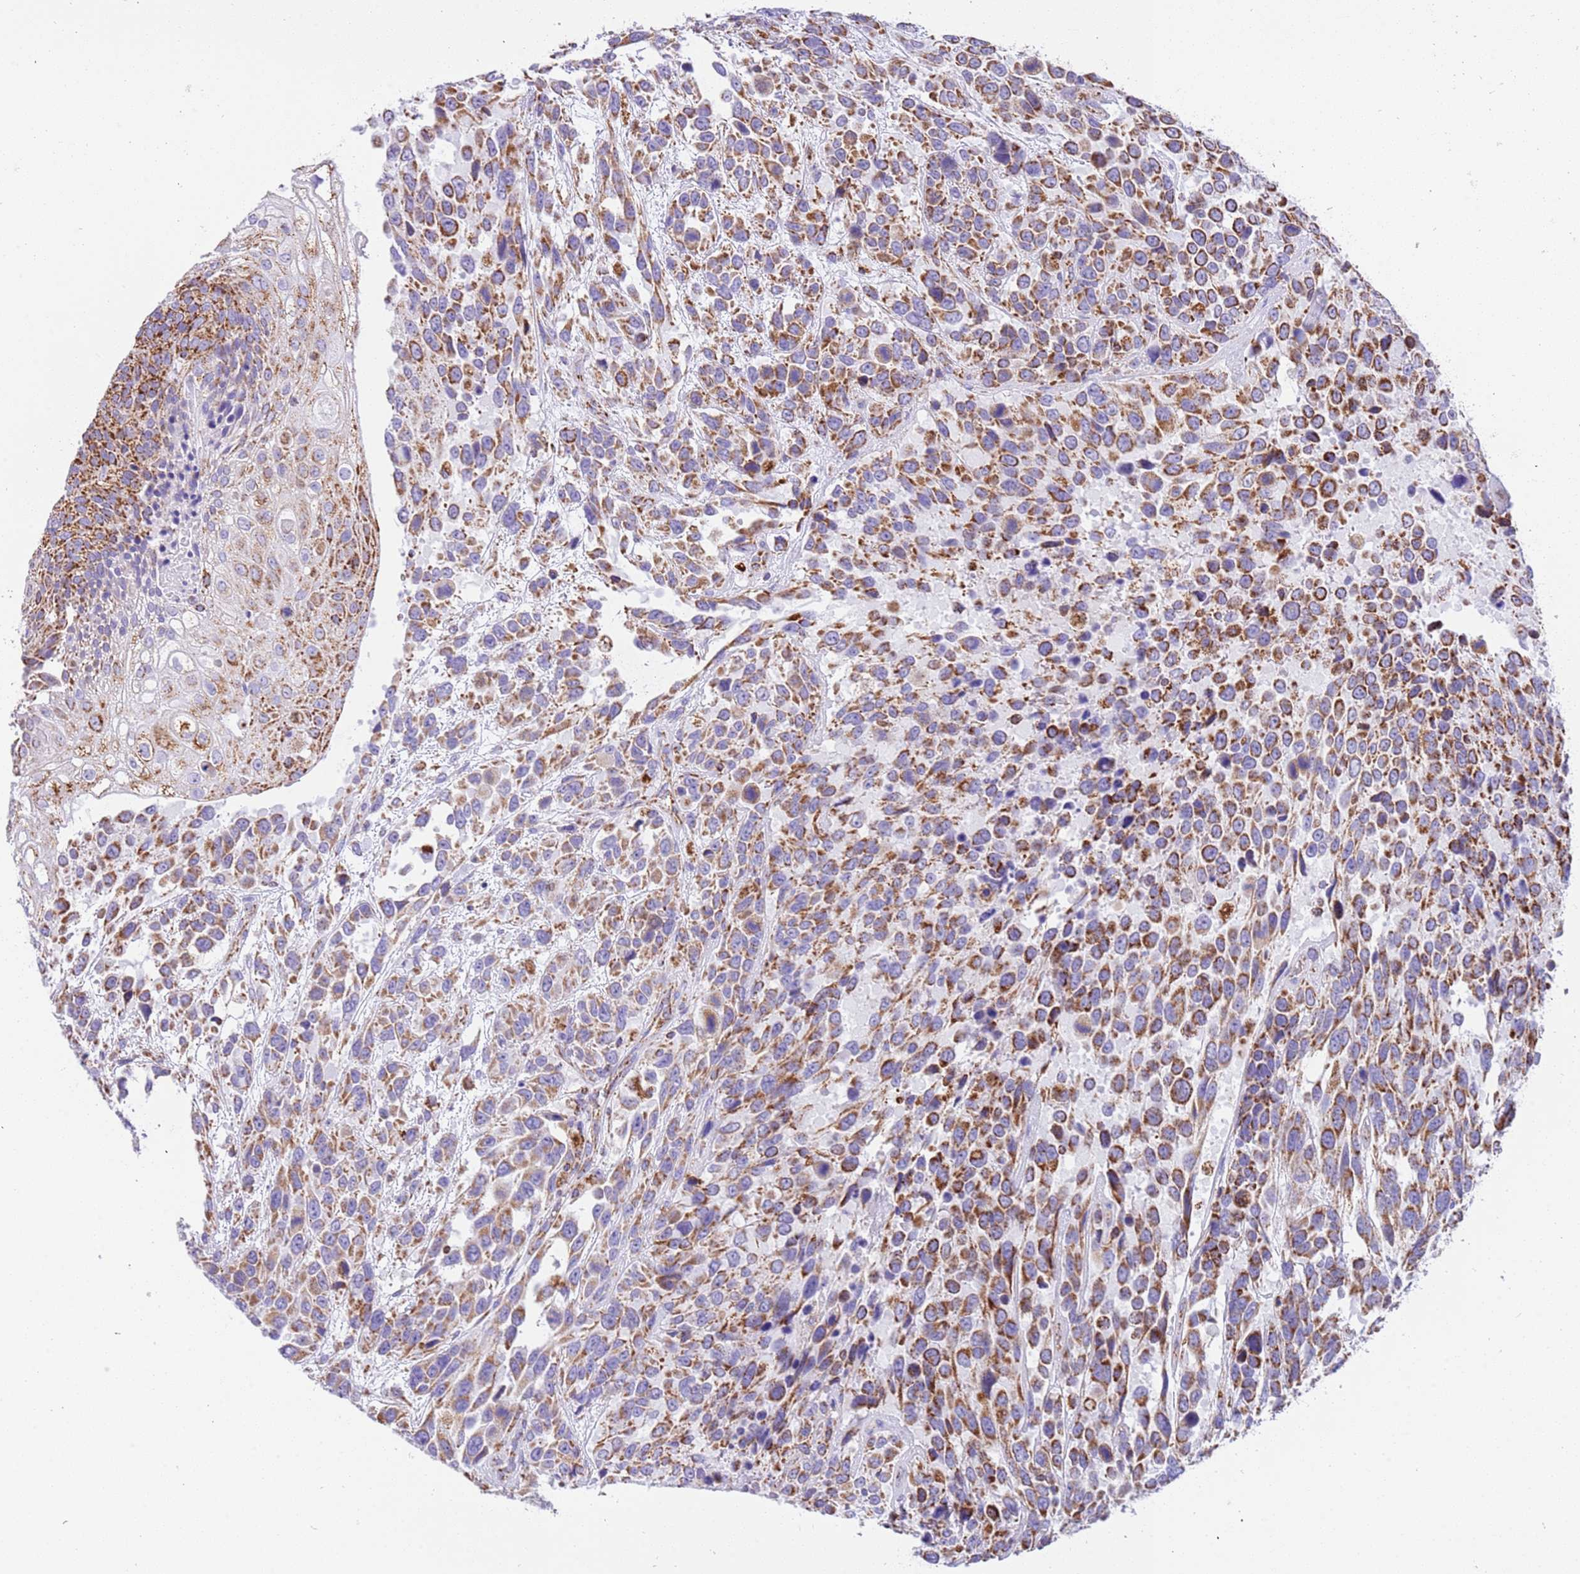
{"staining": {"intensity": "strong", "quantity": ">75%", "location": "cytoplasmic/membranous"}, "tissue": "urothelial cancer", "cell_type": "Tumor cells", "image_type": "cancer", "snomed": [{"axis": "morphology", "description": "Urothelial carcinoma, High grade"}, {"axis": "topography", "description": "Urinary bladder"}], "caption": "Immunohistochemical staining of human urothelial cancer displays high levels of strong cytoplasmic/membranous protein positivity in about >75% of tumor cells. Nuclei are stained in blue.", "gene": "SUCLG2", "patient": {"sex": "female", "age": 70}}